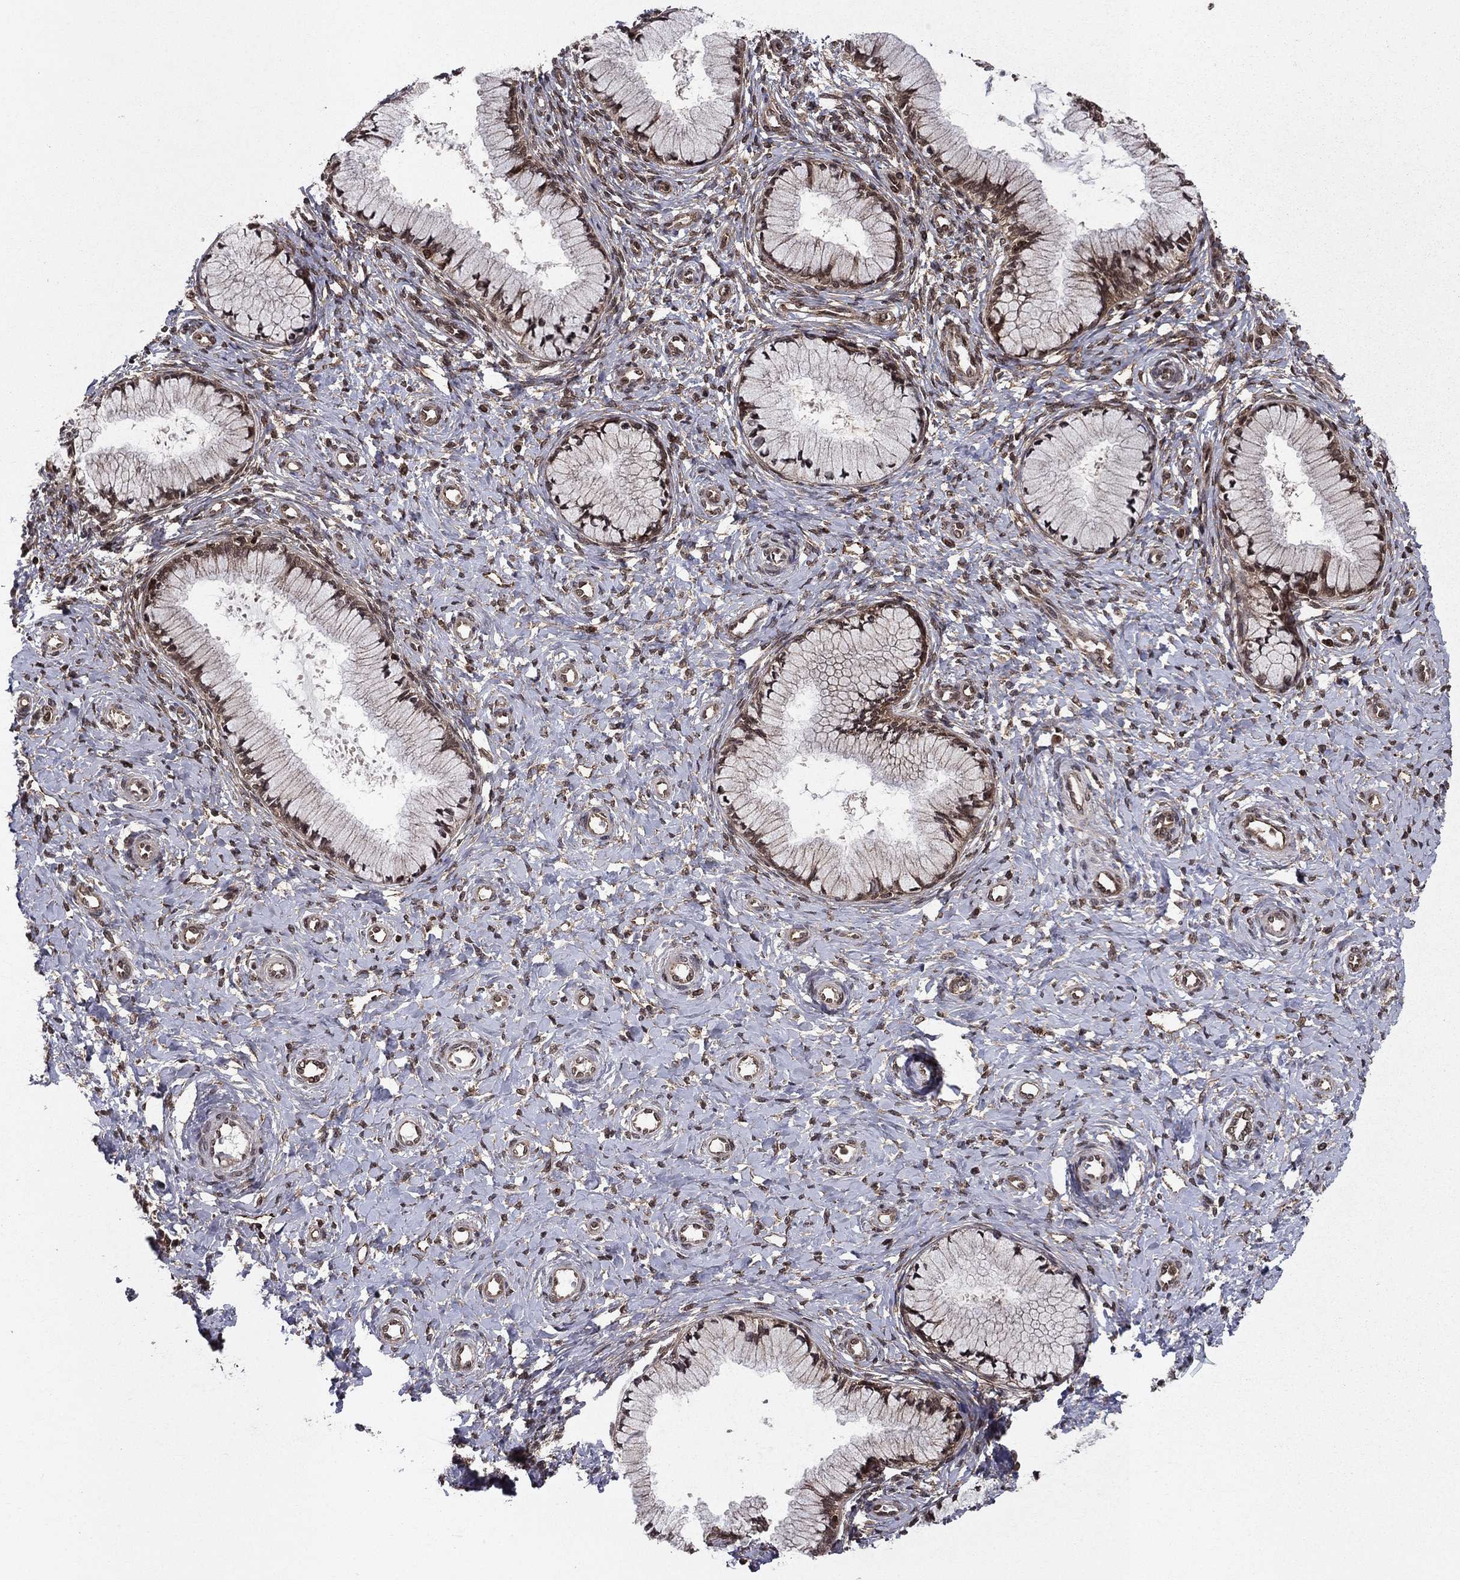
{"staining": {"intensity": "moderate", "quantity": "25%-75%", "location": "cytoplasmic/membranous,nuclear"}, "tissue": "cervix", "cell_type": "Glandular cells", "image_type": "normal", "snomed": [{"axis": "morphology", "description": "Normal tissue, NOS"}, {"axis": "topography", "description": "Cervix"}], "caption": "A brown stain shows moderate cytoplasmic/membranous,nuclear positivity of a protein in glandular cells of unremarkable human cervix. The protein is stained brown, and the nuclei are stained in blue (DAB IHC with brightfield microscopy, high magnification).", "gene": "SSX2IP", "patient": {"sex": "female", "age": 37}}